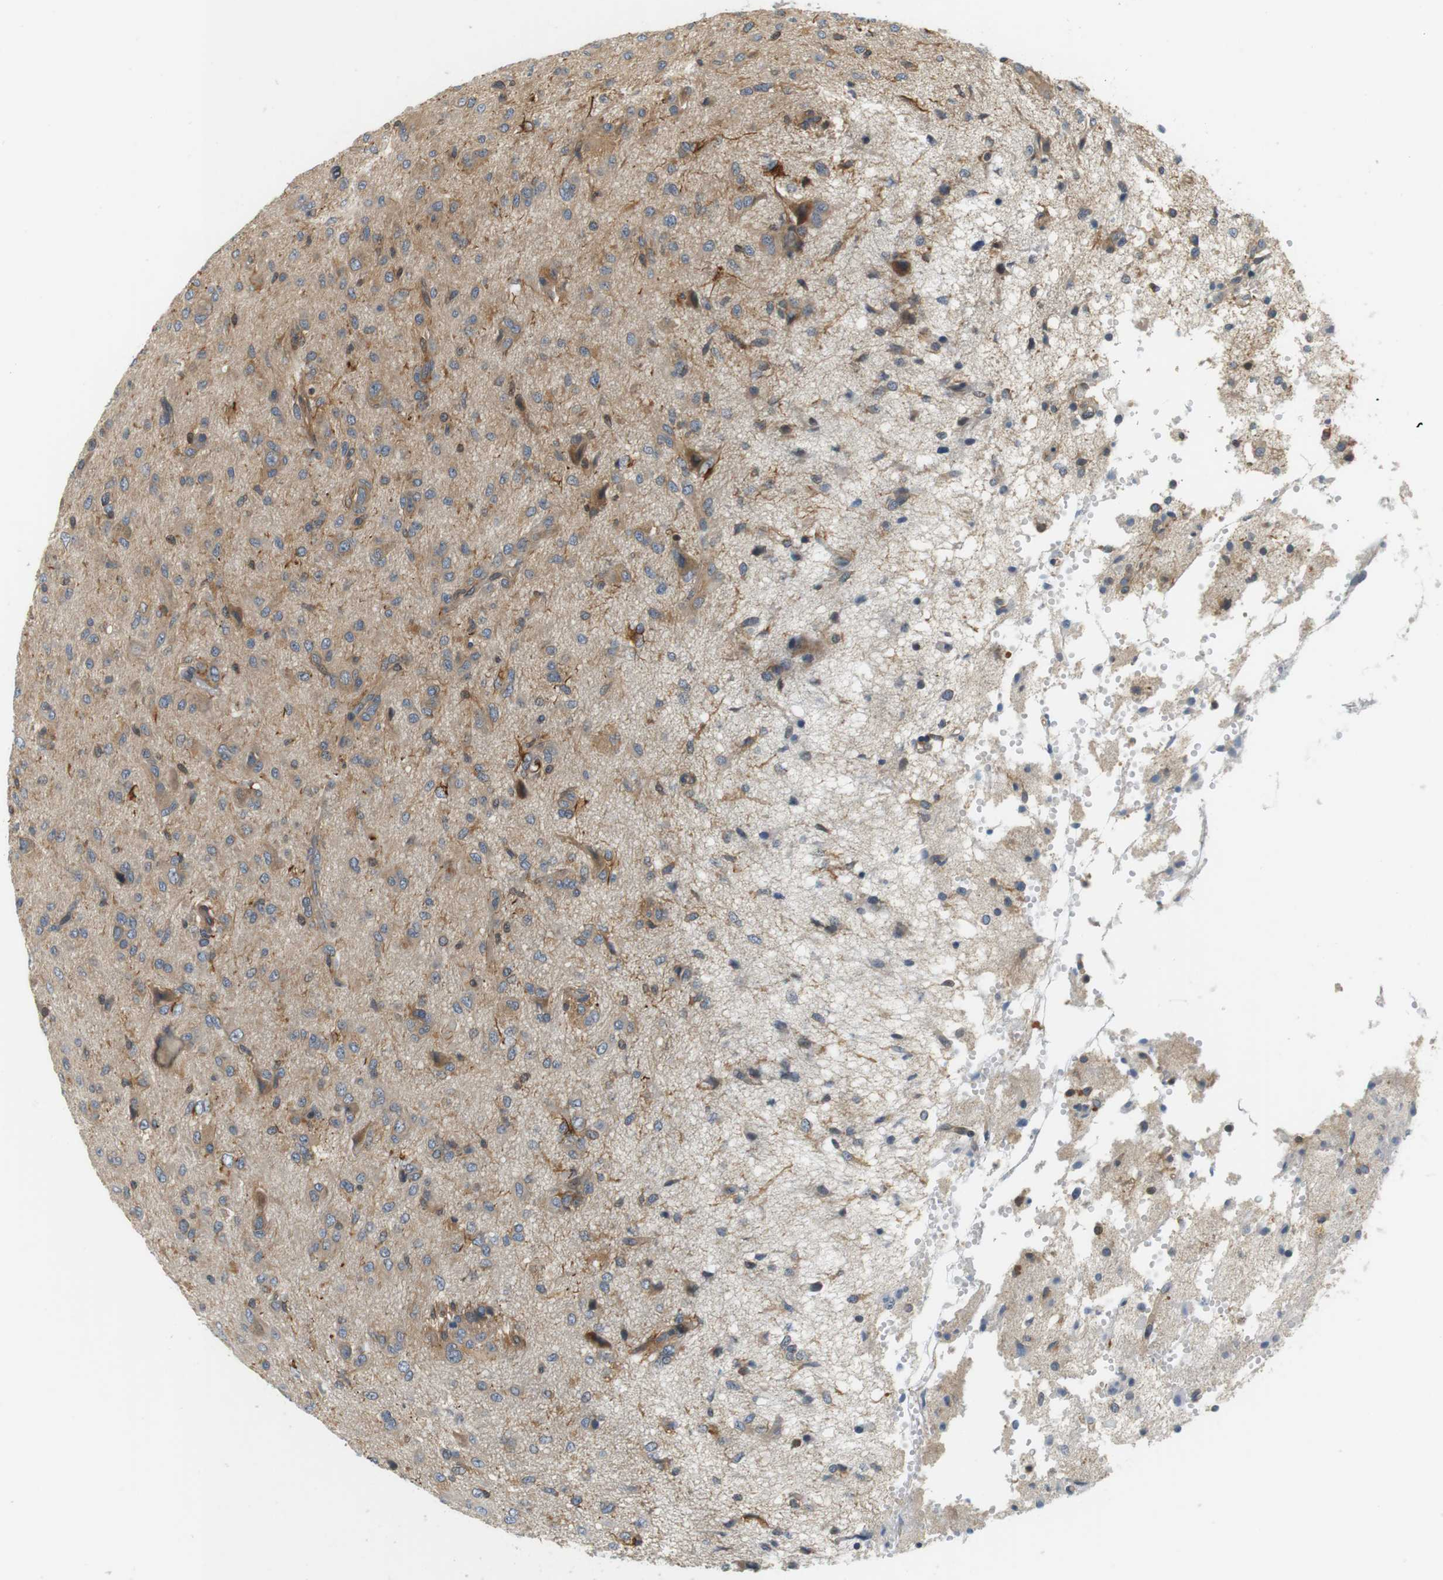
{"staining": {"intensity": "weak", "quantity": "25%-75%", "location": "cytoplasmic/membranous"}, "tissue": "glioma", "cell_type": "Tumor cells", "image_type": "cancer", "snomed": [{"axis": "morphology", "description": "Glioma, malignant, High grade"}, {"axis": "topography", "description": "Brain"}], "caption": "IHC image of neoplastic tissue: high-grade glioma (malignant) stained using IHC reveals low levels of weak protein expression localized specifically in the cytoplasmic/membranous of tumor cells, appearing as a cytoplasmic/membranous brown color.", "gene": "SH3GLB1", "patient": {"sex": "female", "age": 59}}